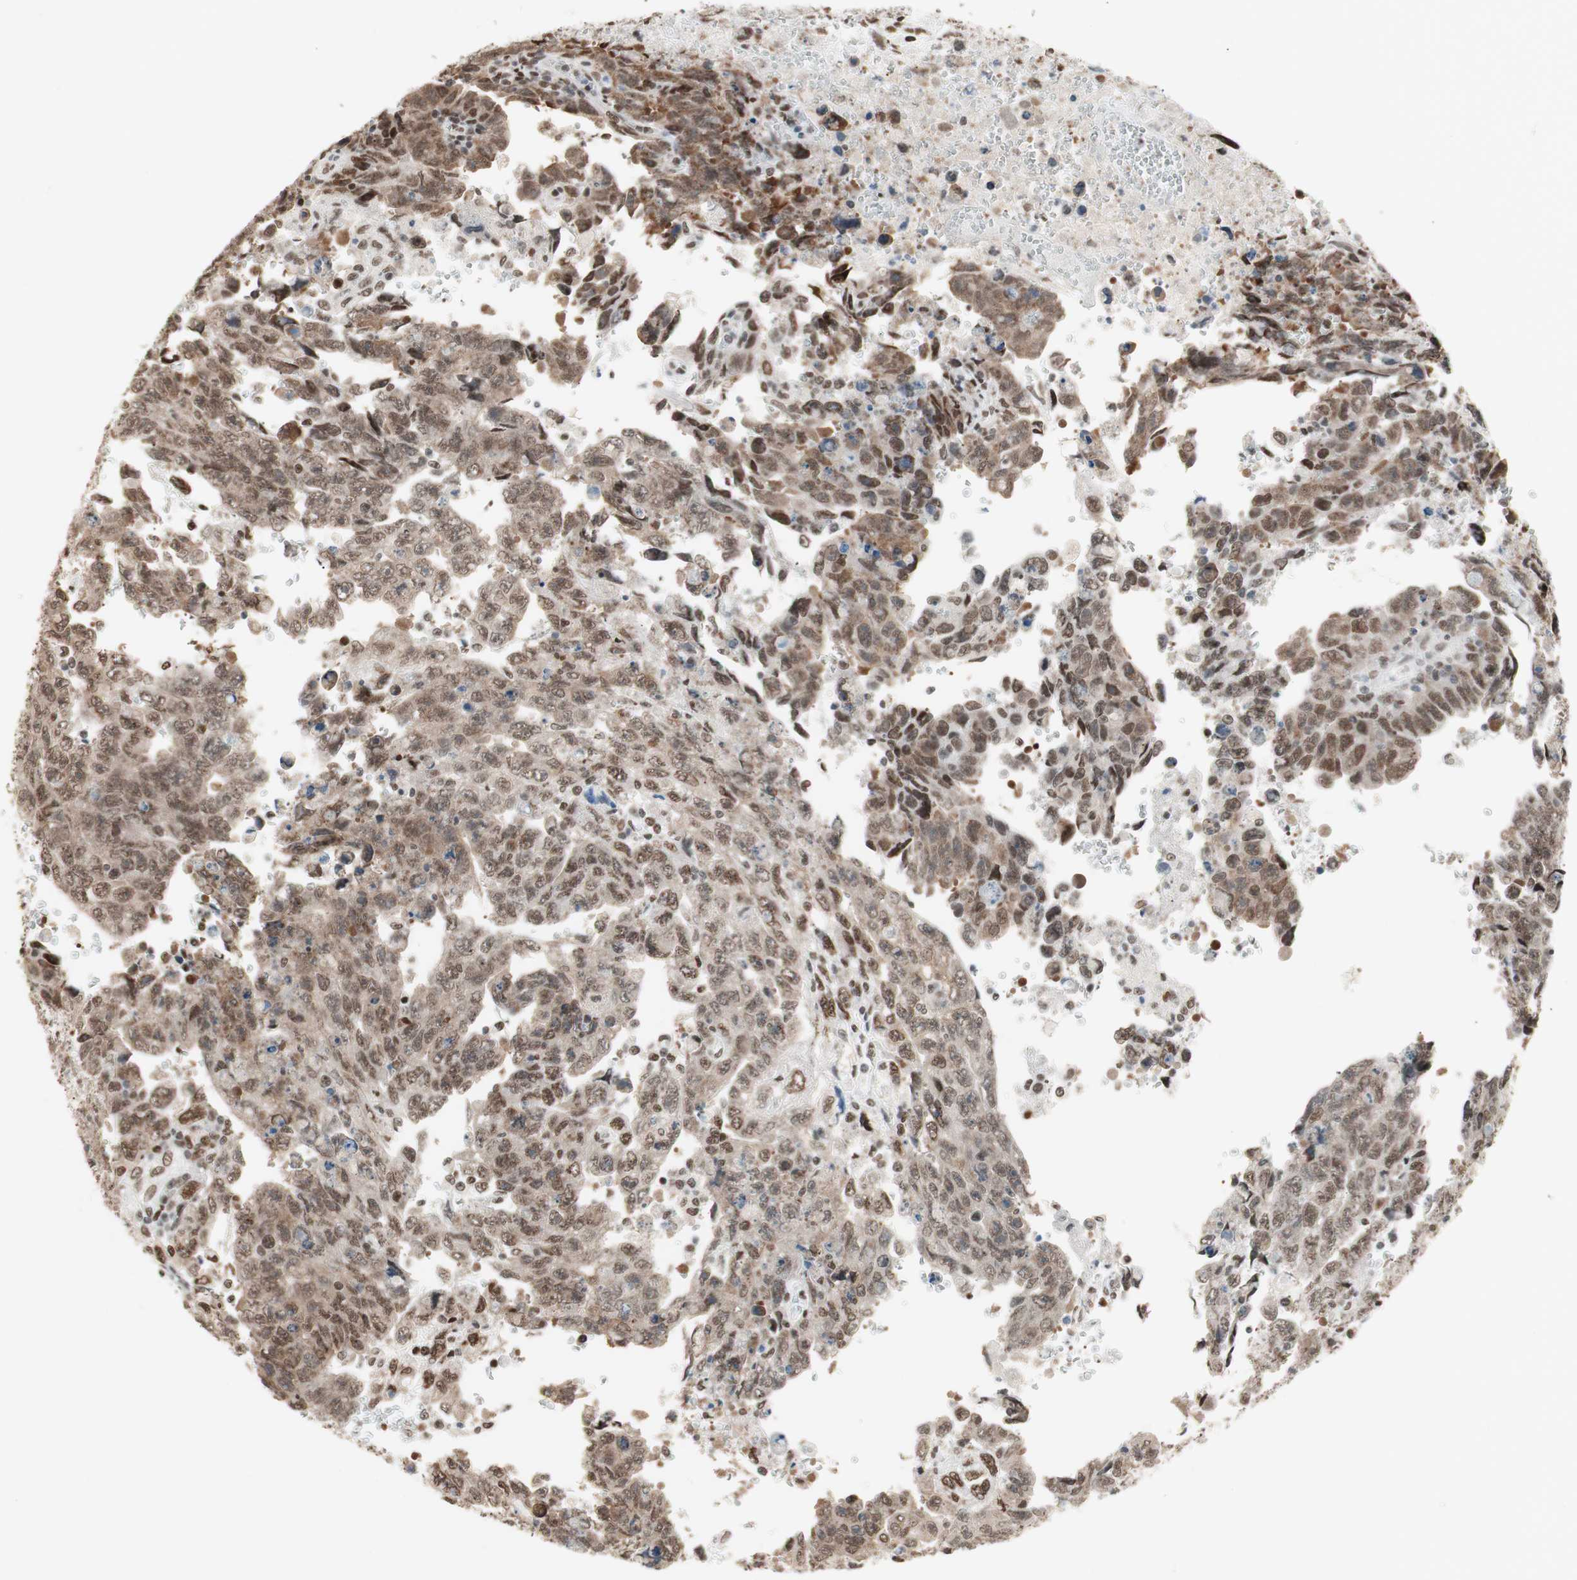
{"staining": {"intensity": "moderate", "quantity": ">75%", "location": "cytoplasmic/membranous,nuclear"}, "tissue": "testis cancer", "cell_type": "Tumor cells", "image_type": "cancer", "snomed": [{"axis": "morphology", "description": "Carcinoma, Embryonal, NOS"}, {"axis": "topography", "description": "Testis"}], "caption": "There is medium levels of moderate cytoplasmic/membranous and nuclear staining in tumor cells of testis cancer (embryonal carcinoma), as demonstrated by immunohistochemical staining (brown color).", "gene": "SMARCE1", "patient": {"sex": "male", "age": 28}}